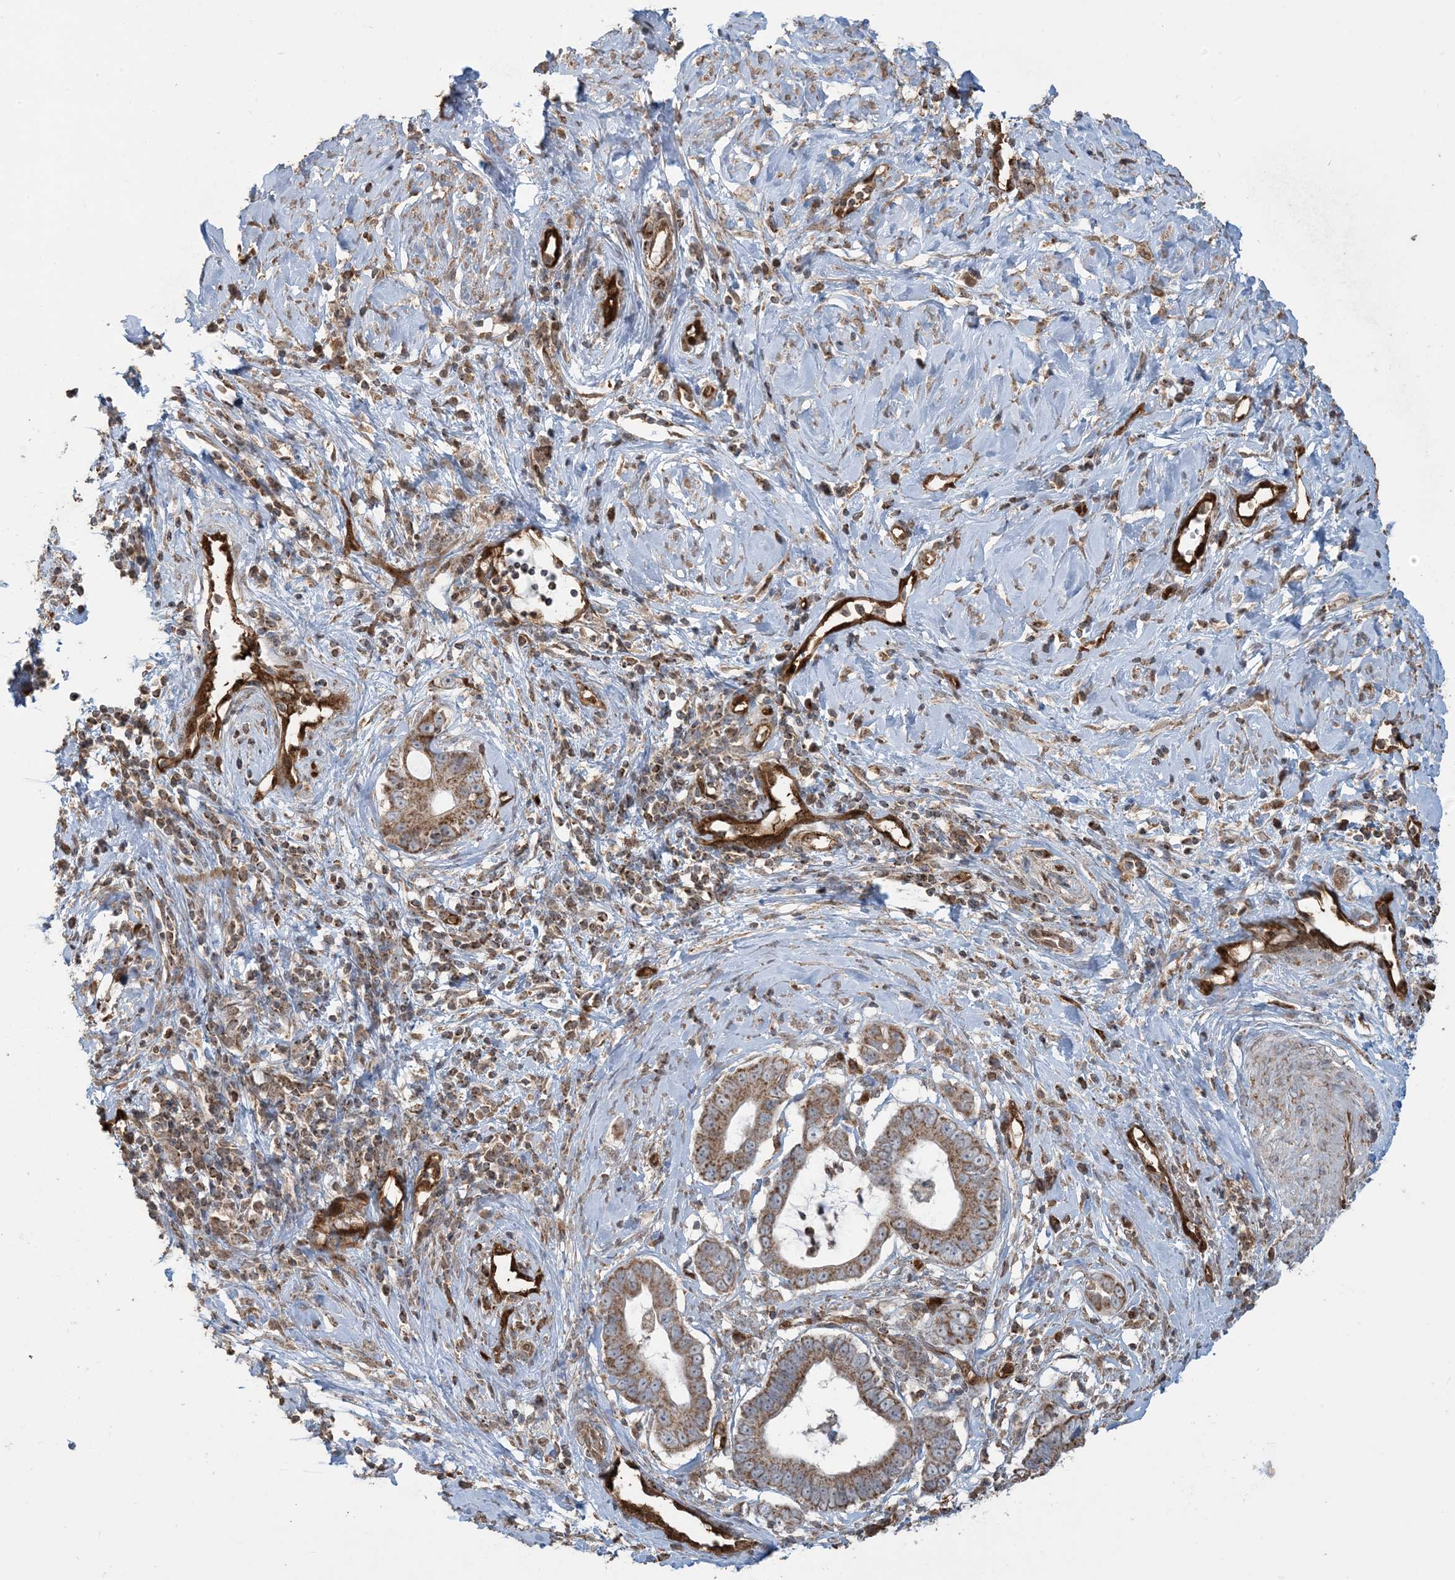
{"staining": {"intensity": "moderate", "quantity": ">75%", "location": "cytoplasmic/membranous"}, "tissue": "cervical cancer", "cell_type": "Tumor cells", "image_type": "cancer", "snomed": [{"axis": "morphology", "description": "Adenocarcinoma, NOS"}, {"axis": "topography", "description": "Cervix"}], "caption": "This is a micrograph of immunohistochemistry staining of adenocarcinoma (cervical), which shows moderate positivity in the cytoplasmic/membranous of tumor cells.", "gene": "PPM1F", "patient": {"sex": "female", "age": 44}}